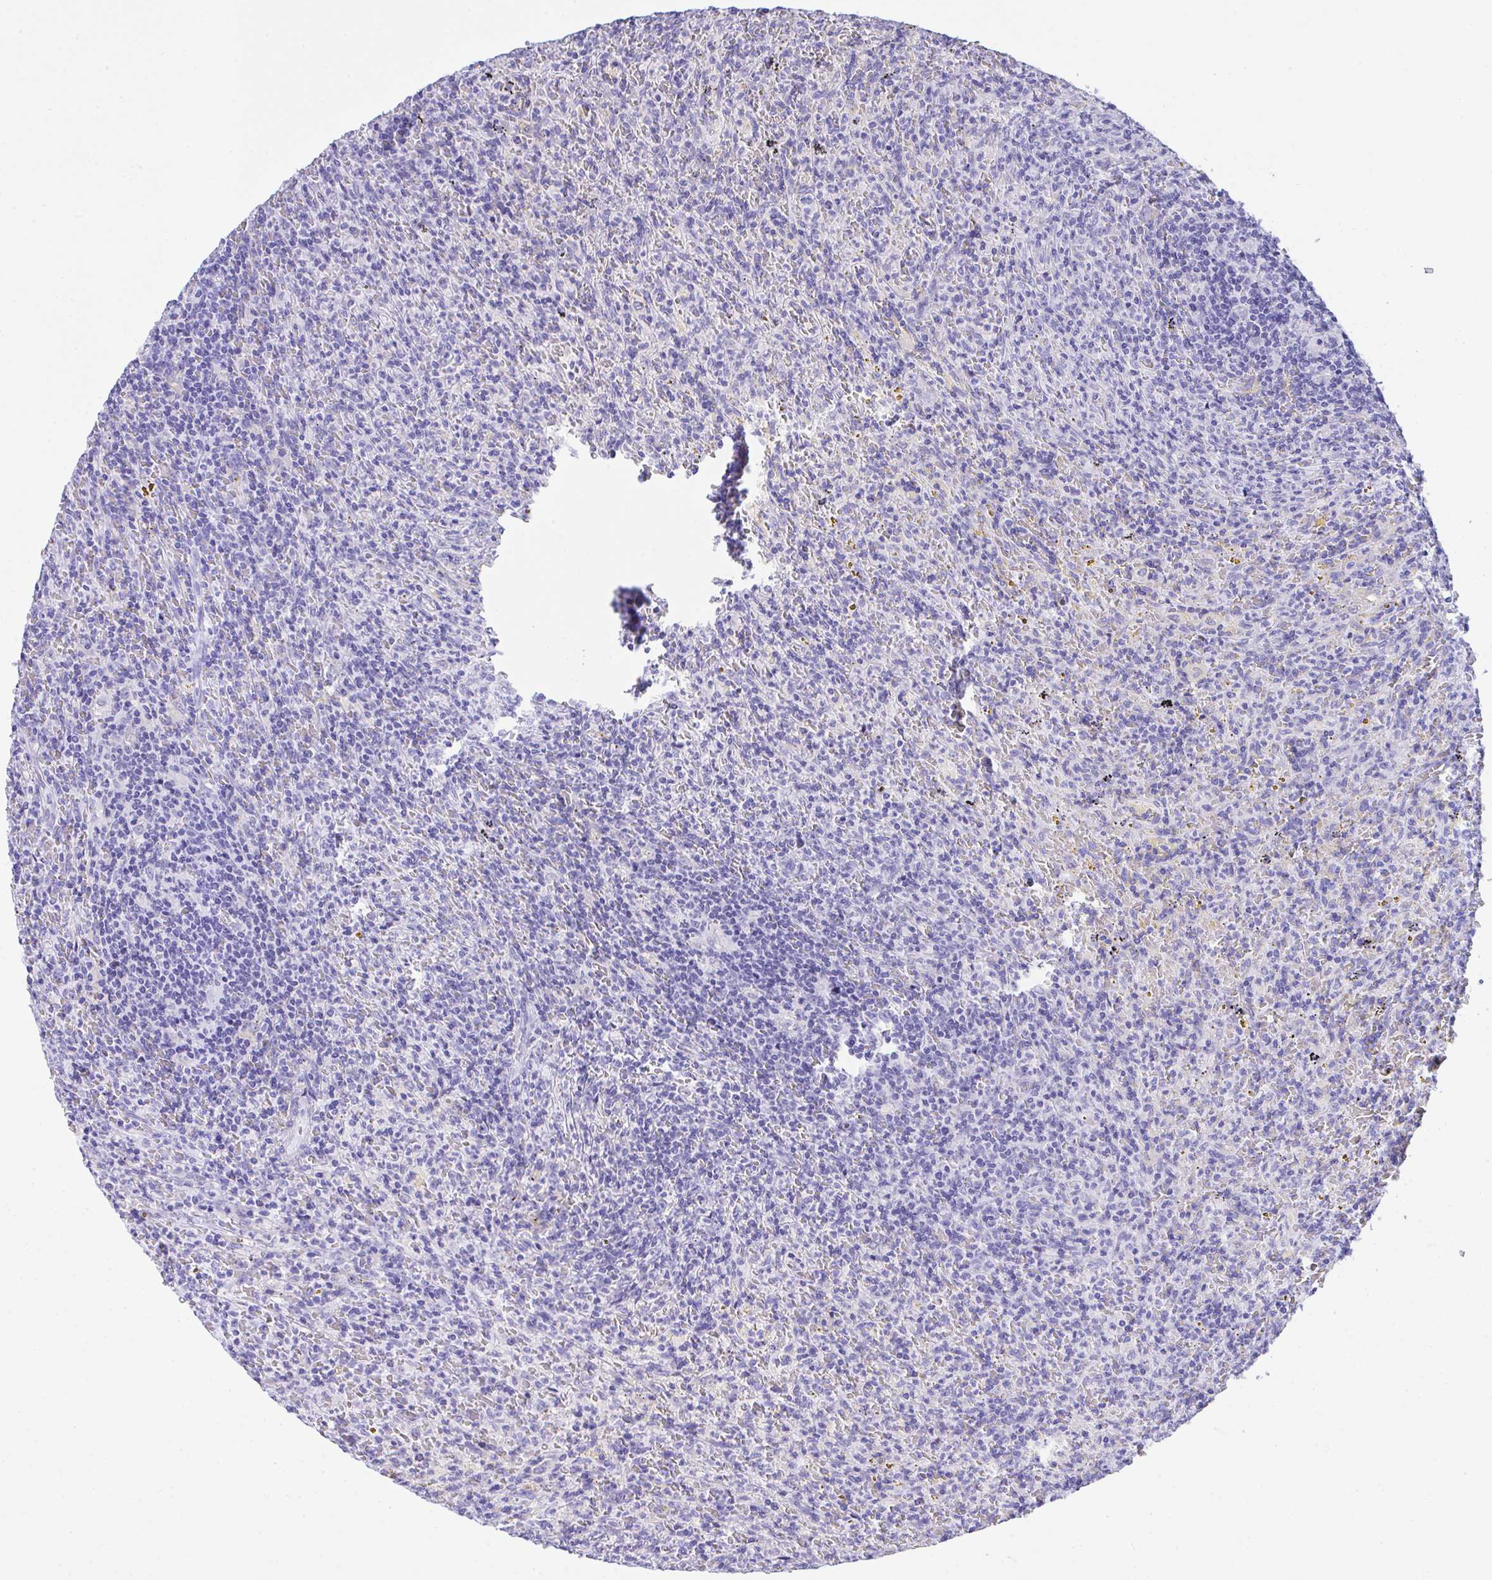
{"staining": {"intensity": "negative", "quantity": "none", "location": "none"}, "tissue": "lymphoma", "cell_type": "Tumor cells", "image_type": "cancer", "snomed": [{"axis": "morphology", "description": "Malignant lymphoma, non-Hodgkin's type, Low grade"}, {"axis": "topography", "description": "Spleen"}], "caption": "Lymphoma stained for a protein using immunohistochemistry demonstrates no expression tumor cells.", "gene": "AKR1D1", "patient": {"sex": "female", "age": 70}}